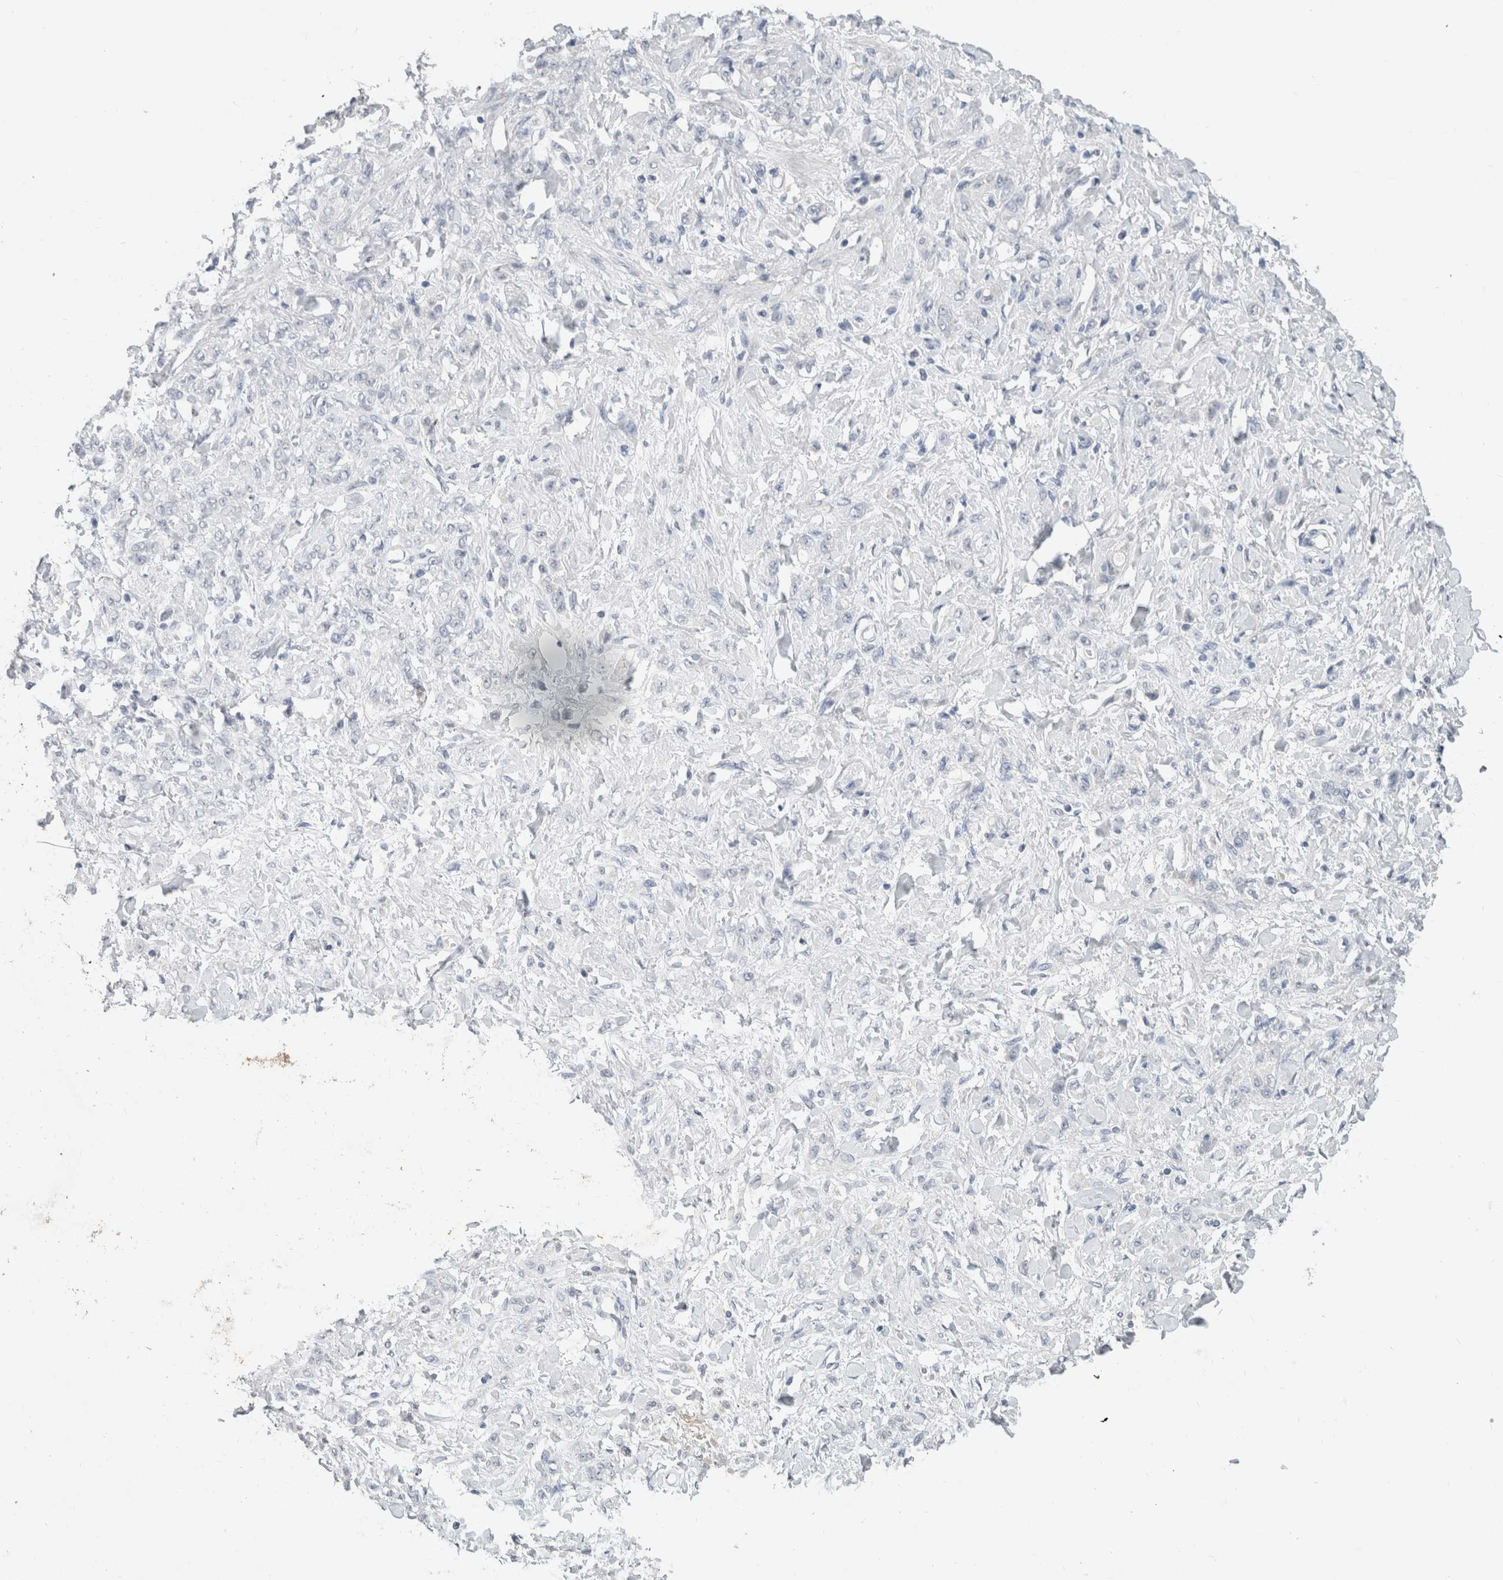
{"staining": {"intensity": "negative", "quantity": "none", "location": "none"}, "tissue": "stomach cancer", "cell_type": "Tumor cells", "image_type": "cancer", "snomed": [{"axis": "morphology", "description": "Normal tissue, NOS"}, {"axis": "morphology", "description": "Adenocarcinoma, NOS"}, {"axis": "topography", "description": "Stomach"}], "caption": "This is a photomicrograph of IHC staining of stomach adenocarcinoma, which shows no expression in tumor cells. (DAB immunohistochemistry (IHC) visualized using brightfield microscopy, high magnification).", "gene": "BCAN", "patient": {"sex": "male", "age": 82}}